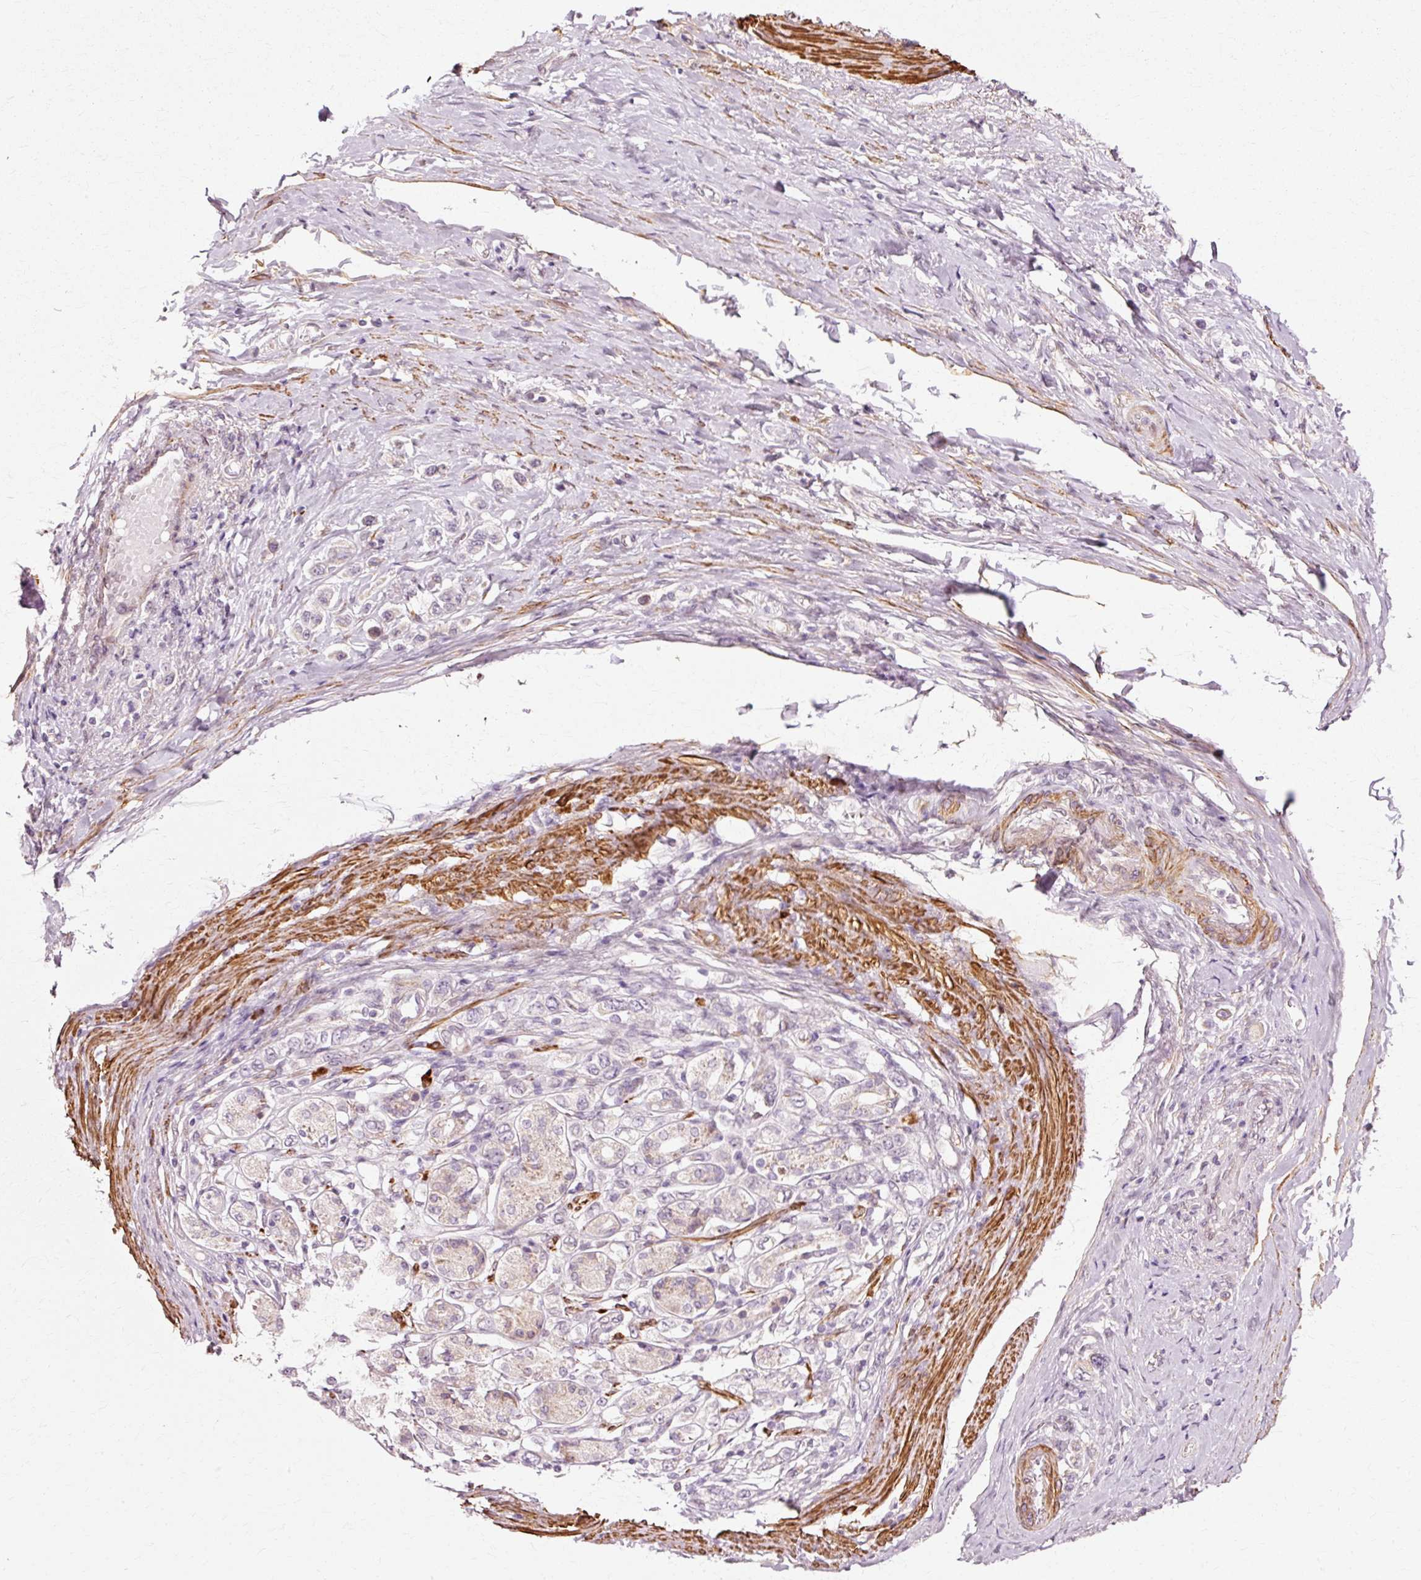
{"staining": {"intensity": "negative", "quantity": "none", "location": "none"}, "tissue": "stomach cancer", "cell_type": "Tumor cells", "image_type": "cancer", "snomed": [{"axis": "morphology", "description": "Adenocarcinoma, NOS"}, {"axis": "topography", "description": "Stomach"}], "caption": "IHC histopathology image of stomach cancer stained for a protein (brown), which reveals no staining in tumor cells.", "gene": "RGPD5", "patient": {"sex": "female", "age": 65}}